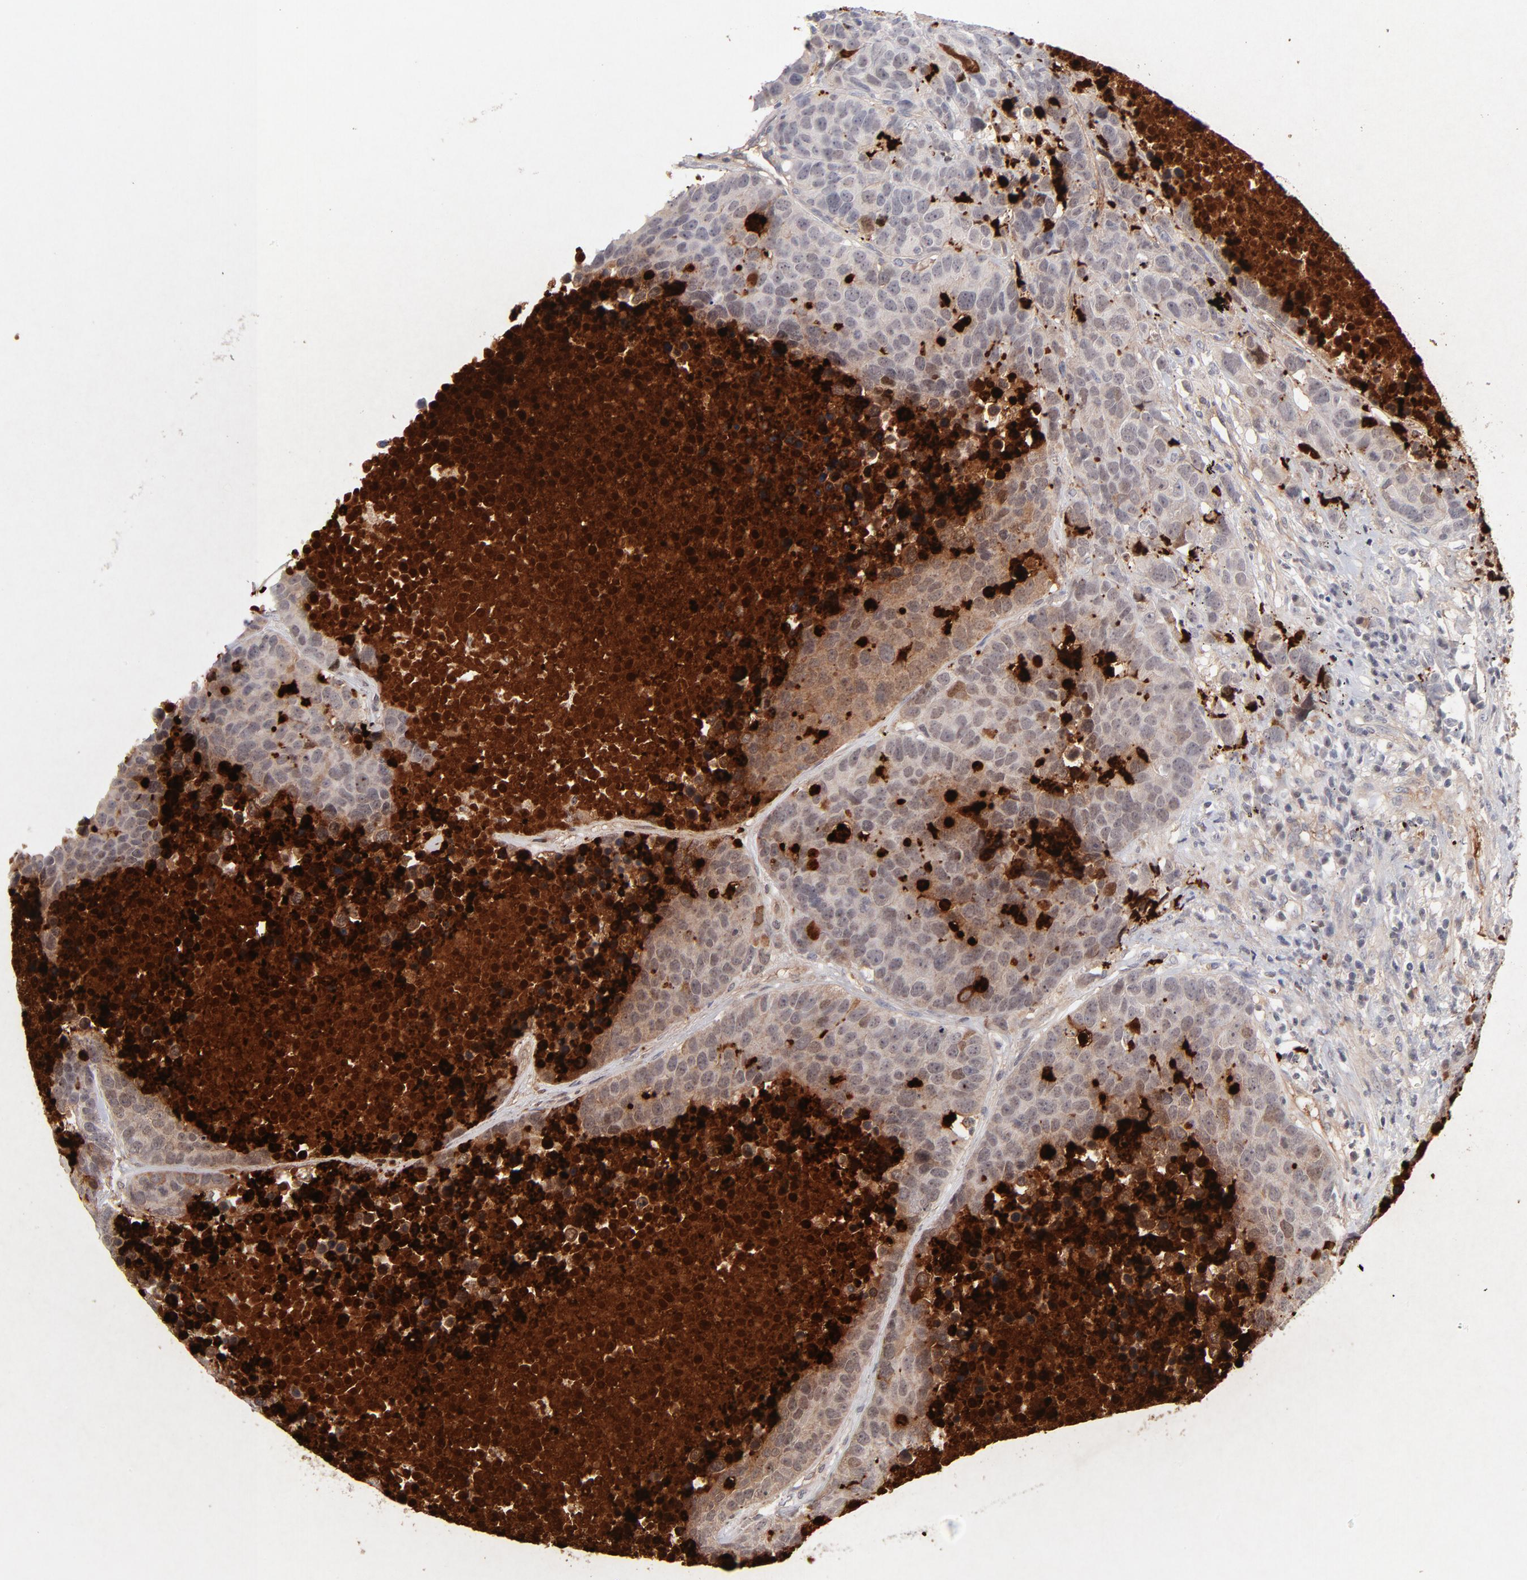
{"staining": {"intensity": "weak", "quantity": ">75%", "location": "cytoplasmic/membranous,nuclear"}, "tissue": "carcinoid", "cell_type": "Tumor cells", "image_type": "cancer", "snomed": [{"axis": "morphology", "description": "Carcinoid, malignant, NOS"}, {"axis": "topography", "description": "Lung"}], "caption": "Immunohistochemical staining of human carcinoid (malignant) shows low levels of weak cytoplasmic/membranous and nuclear positivity in about >75% of tumor cells. The staining was performed using DAB, with brown indicating positive protein expression. Nuclei are stained blue with hematoxylin.", "gene": "PARP1", "patient": {"sex": "male", "age": 60}}